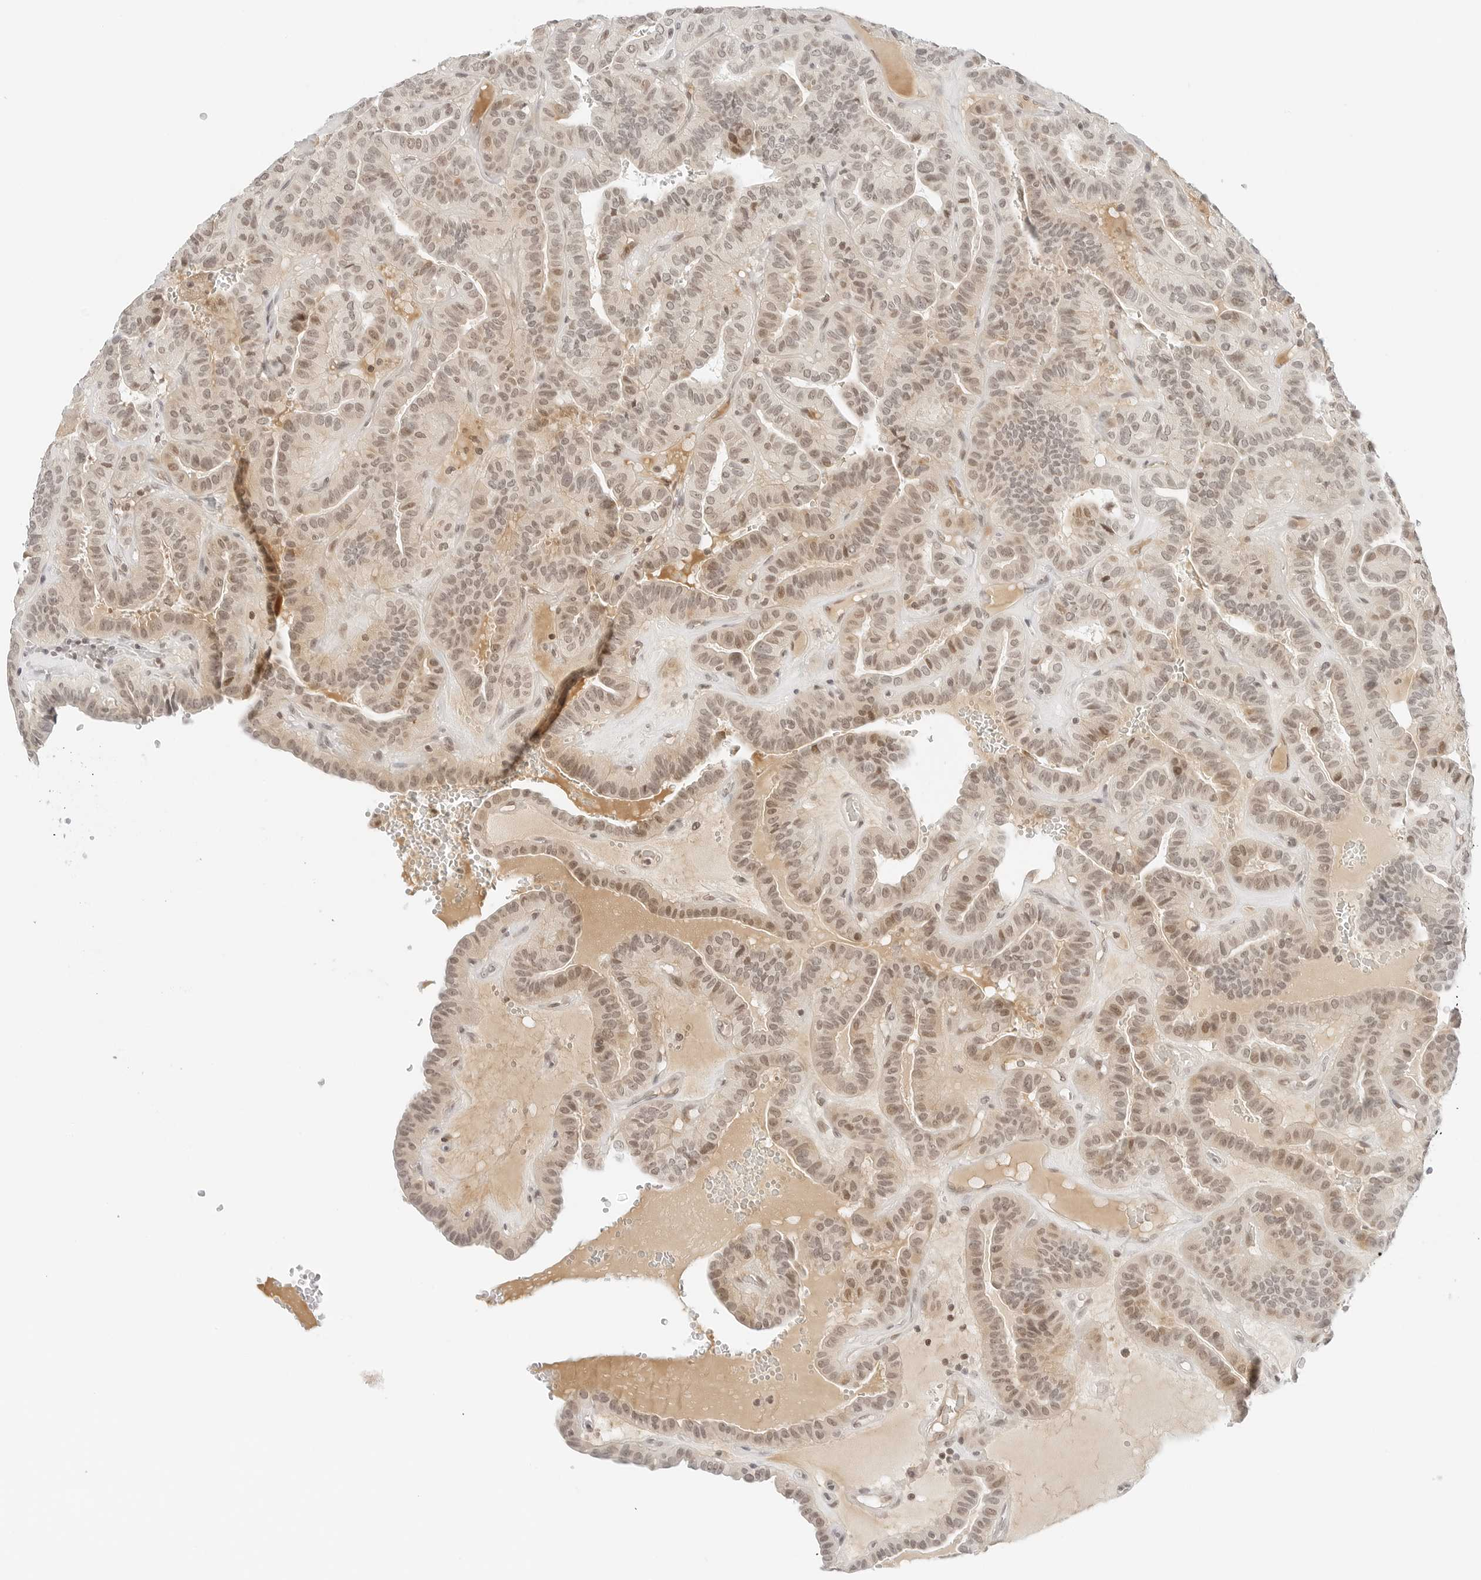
{"staining": {"intensity": "moderate", "quantity": "25%-75%", "location": "cytoplasmic/membranous,nuclear"}, "tissue": "thyroid cancer", "cell_type": "Tumor cells", "image_type": "cancer", "snomed": [{"axis": "morphology", "description": "Papillary adenocarcinoma, NOS"}, {"axis": "topography", "description": "Thyroid gland"}], "caption": "Protein analysis of thyroid cancer (papillary adenocarcinoma) tissue demonstrates moderate cytoplasmic/membranous and nuclear expression in approximately 25%-75% of tumor cells.", "gene": "NEO1", "patient": {"sex": "male", "age": 77}}